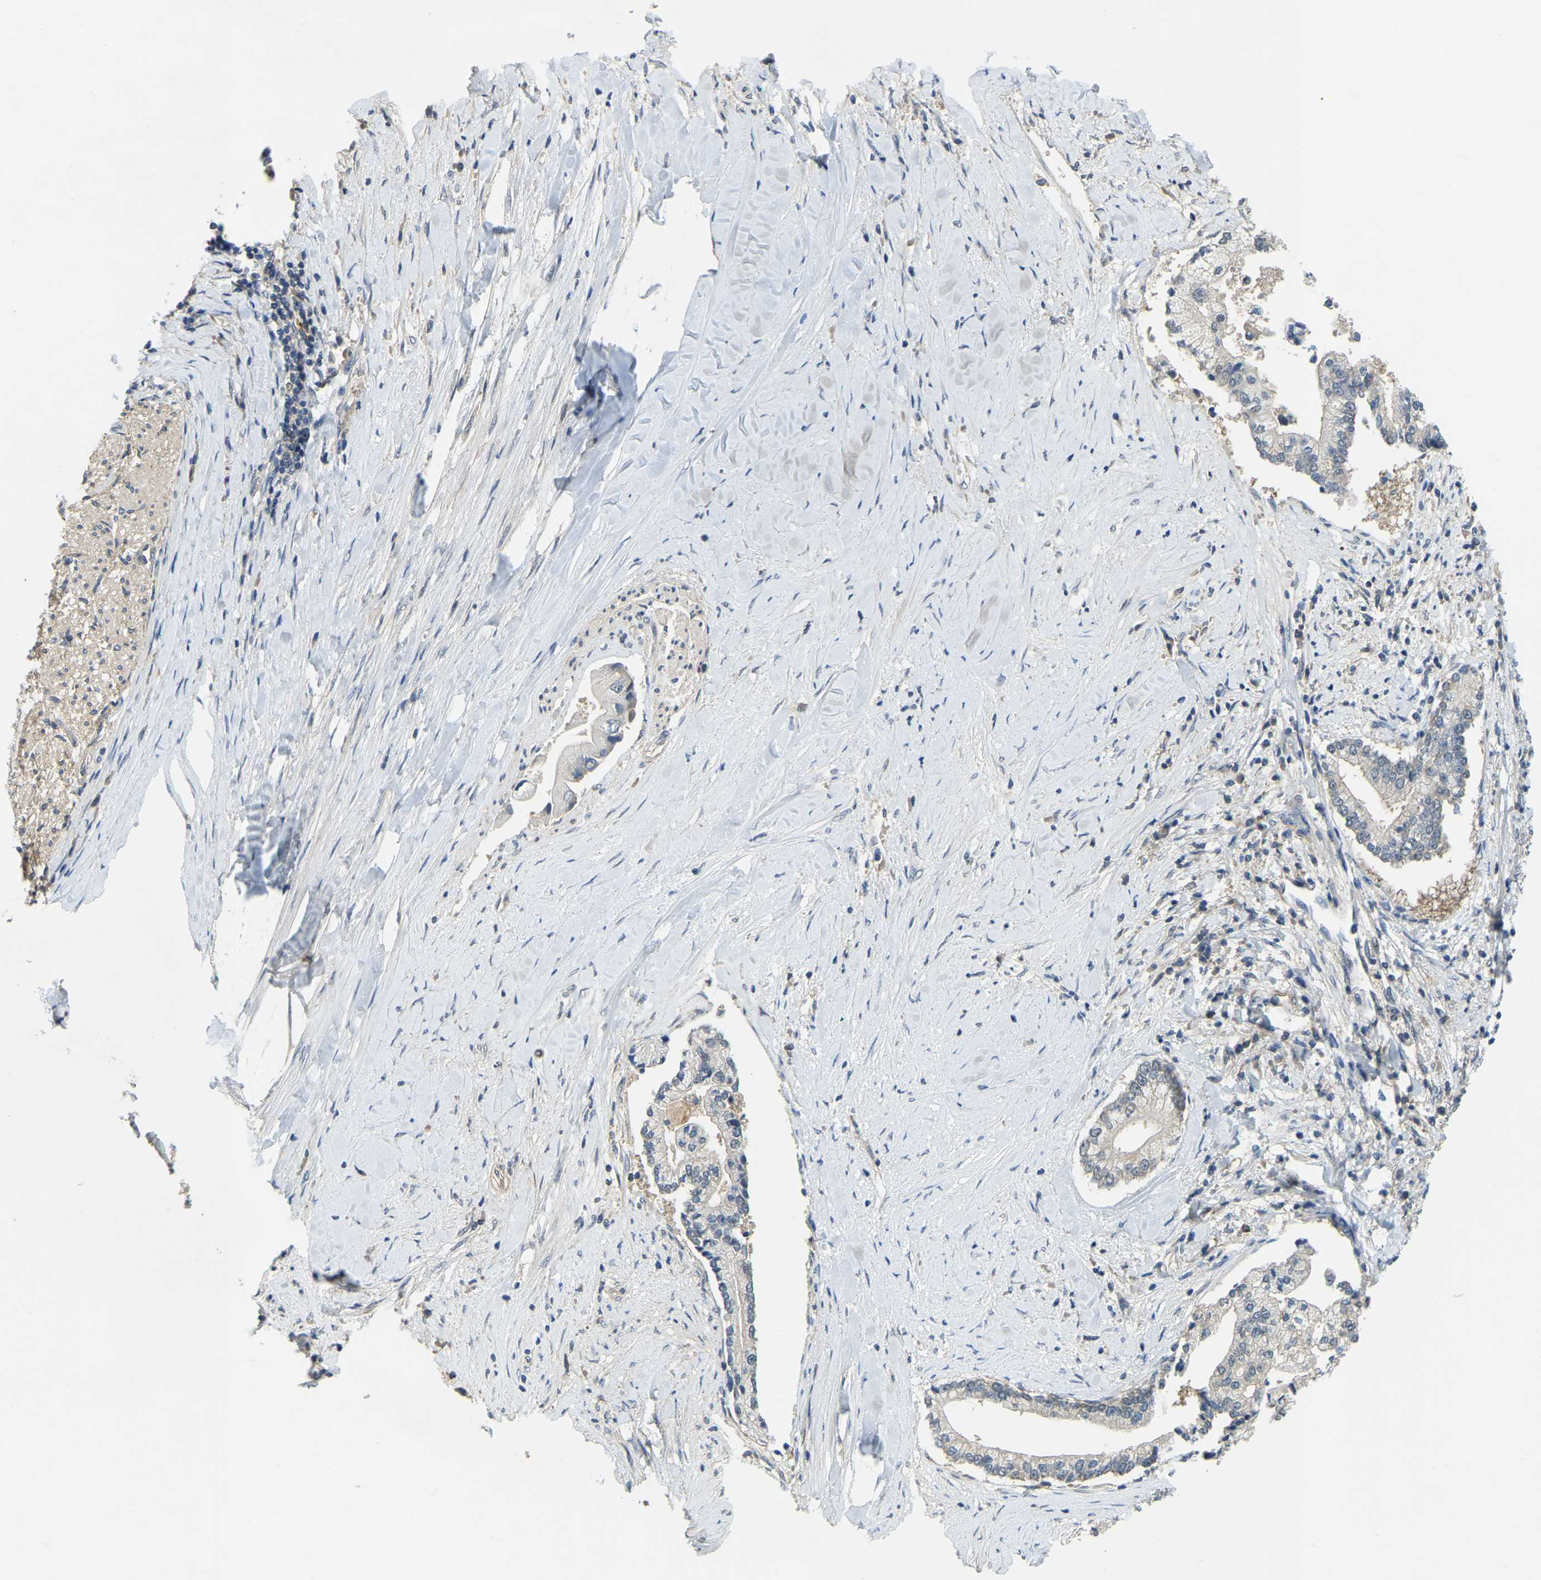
{"staining": {"intensity": "negative", "quantity": "none", "location": "none"}, "tissue": "liver cancer", "cell_type": "Tumor cells", "image_type": "cancer", "snomed": [{"axis": "morphology", "description": "Cholangiocarcinoma"}, {"axis": "topography", "description": "Liver"}], "caption": "This is a image of IHC staining of liver cholangiocarcinoma, which shows no staining in tumor cells.", "gene": "AHNAK", "patient": {"sex": "male", "age": 50}}